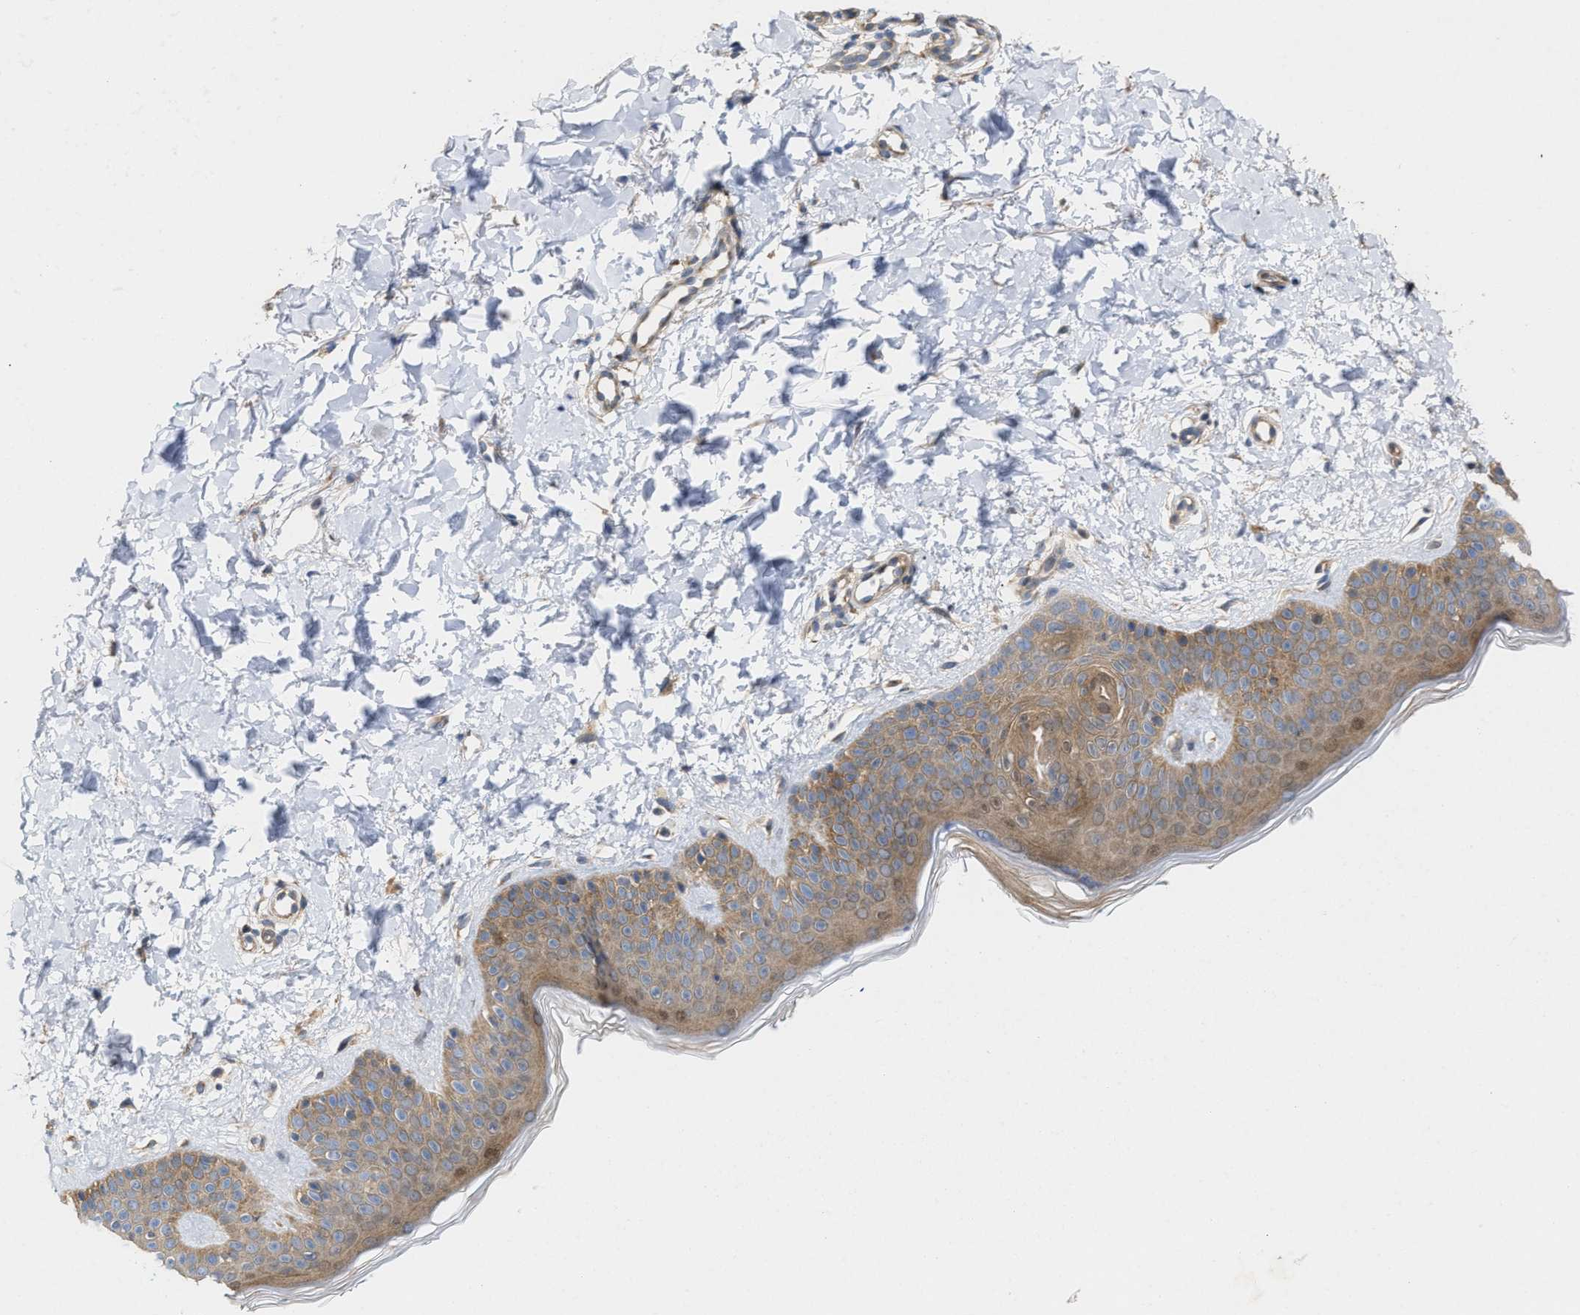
{"staining": {"intensity": "weak", "quantity": ">75%", "location": "cytoplasmic/membranous"}, "tissue": "skin", "cell_type": "Fibroblasts", "image_type": "normal", "snomed": [{"axis": "morphology", "description": "Normal tissue, NOS"}, {"axis": "topography", "description": "Skin"}], "caption": "Human skin stained for a protein (brown) shows weak cytoplasmic/membranous positive staining in approximately >75% of fibroblasts.", "gene": "BBLN", "patient": {"sex": "male", "age": 30}}